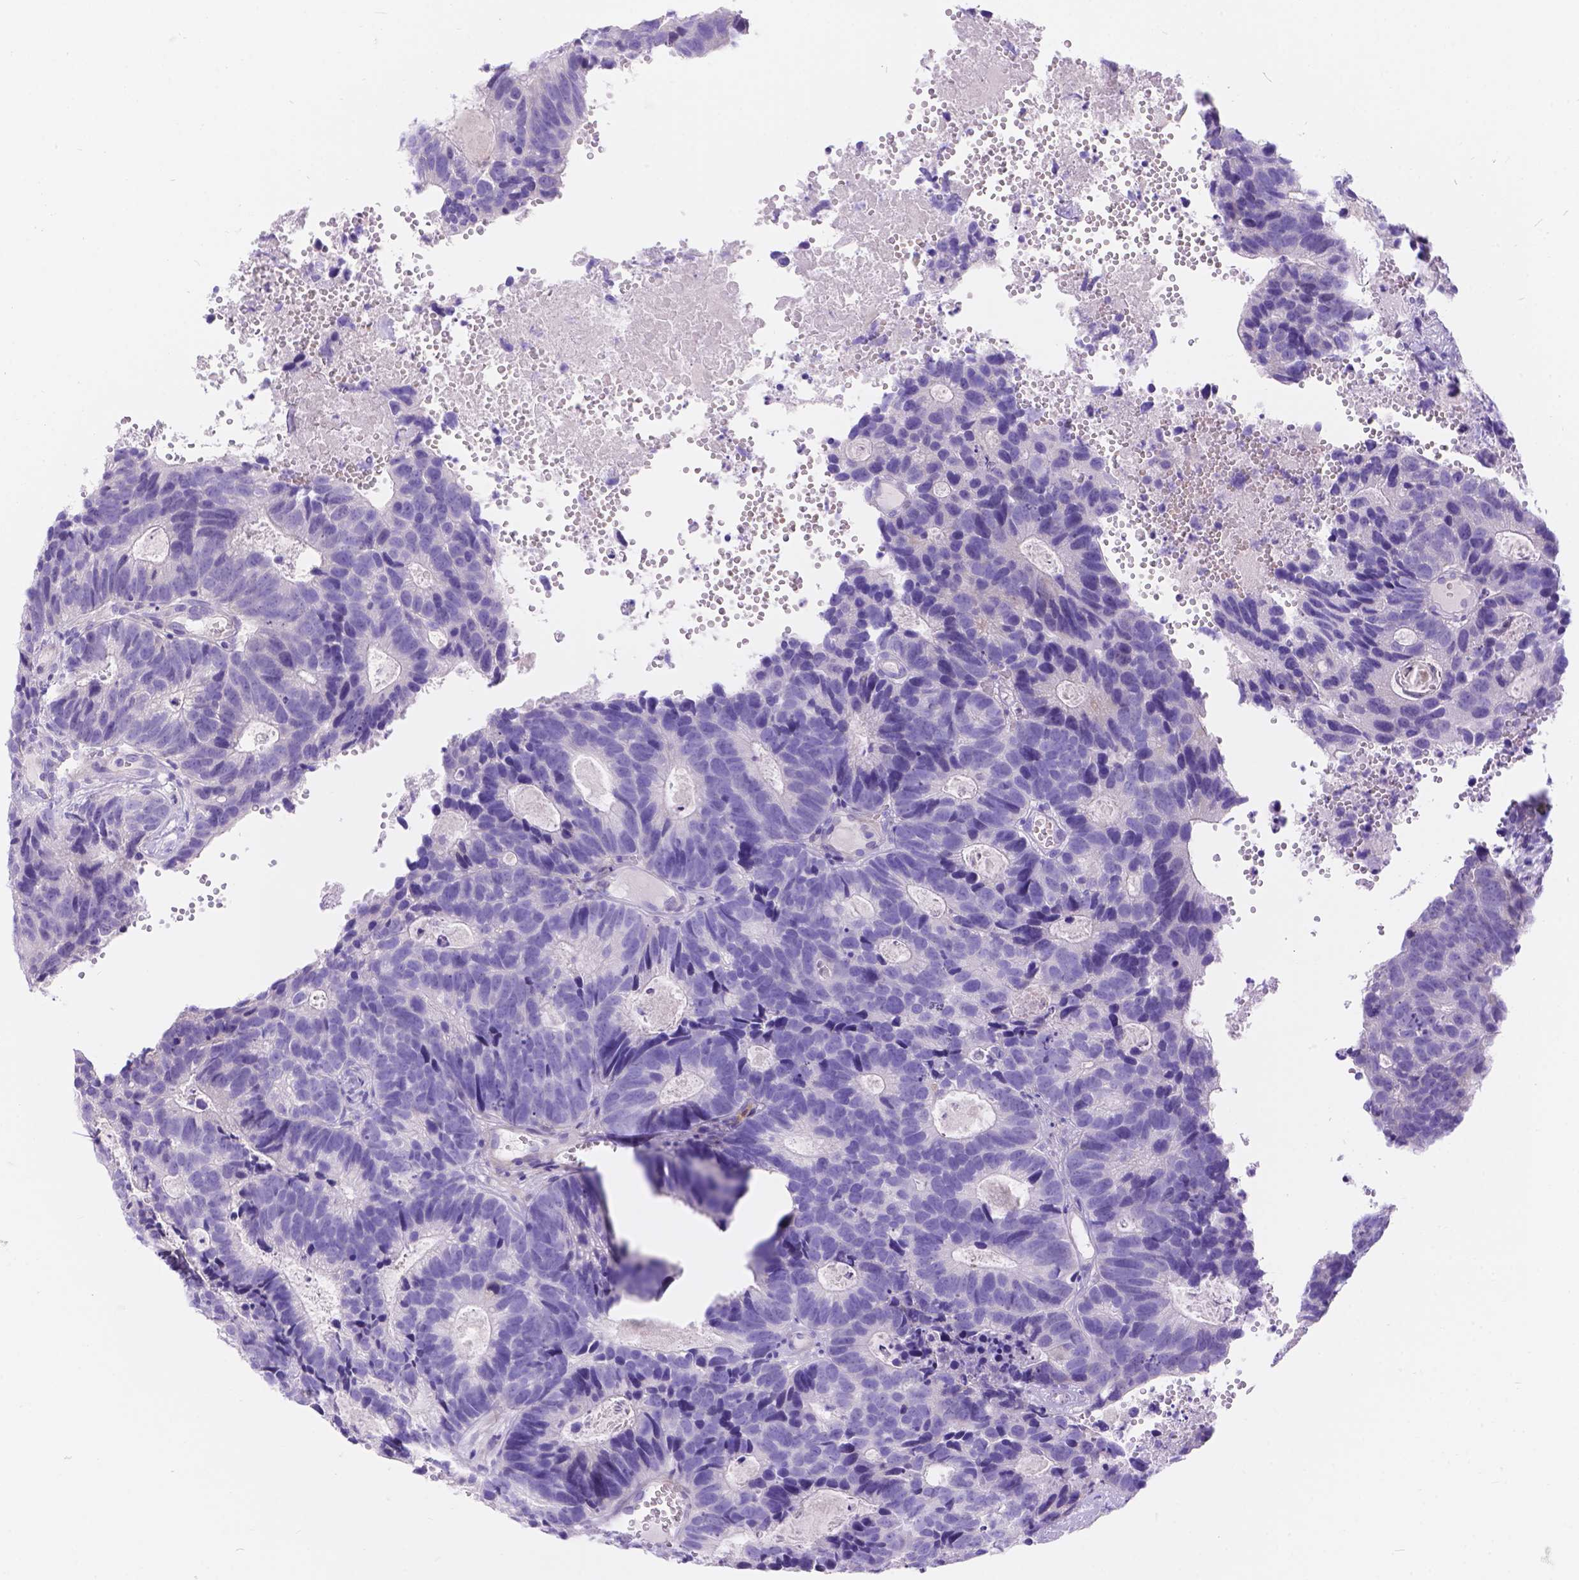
{"staining": {"intensity": "negative", "quantity": "none", "location": "none"}, "tissue": "head and neck cancer", "cell_type": "Tumor cells", "image_type": "cancer", "snomed": [{"axis": "morphology", "description": "Adenocarcinoma, NOS"}, {"axis": "topography", "description": "Head-Neck"}], "caption": "This is an immunohistochemistry image of head and neck cancer. There is no staining in tumor cells.", "gene": "KLHL10", "patient": {"sex": "male", "age": 62}}